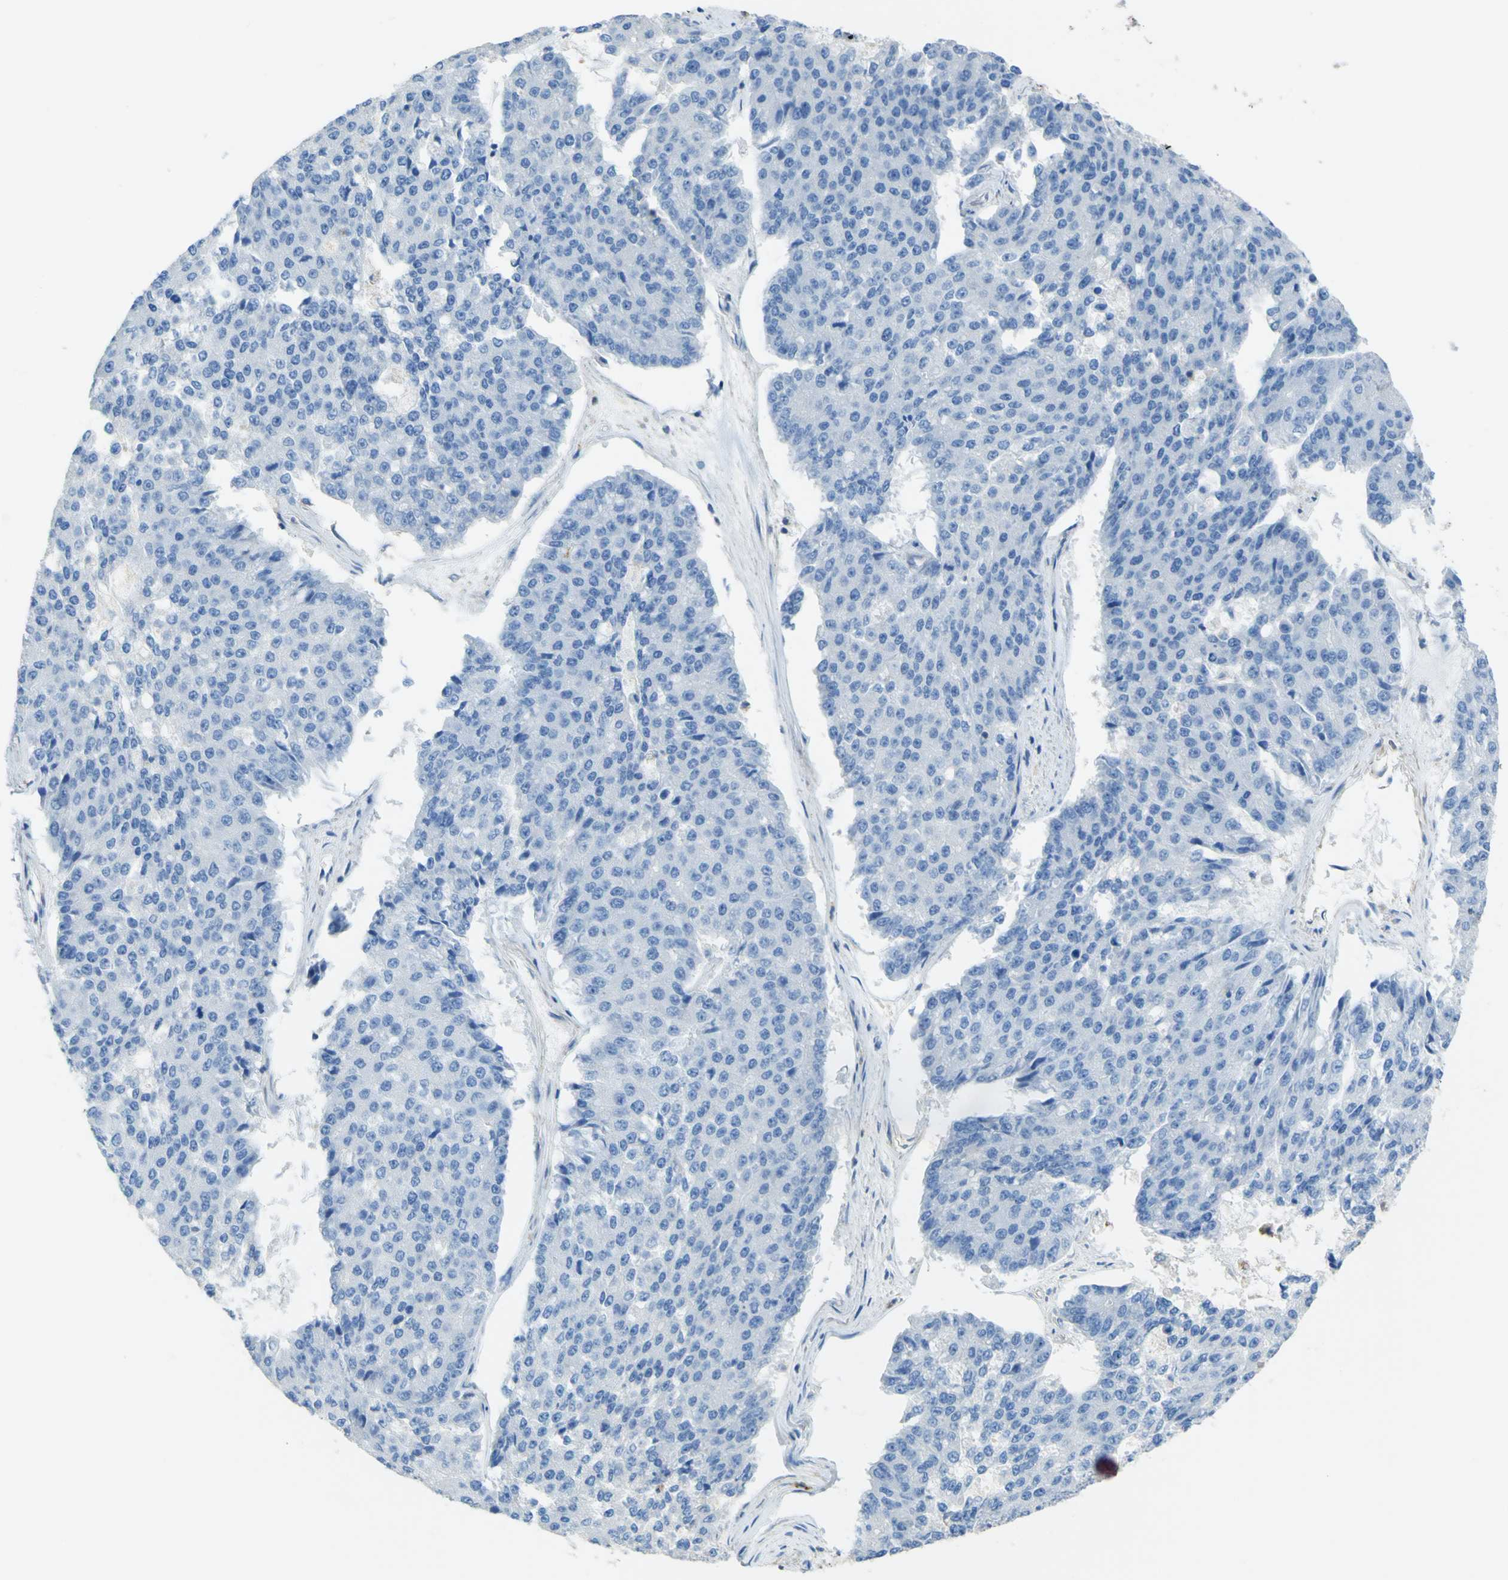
{"staining": {"intensity": "negative", "quantity": "none", "location": "none"}, "tissue": "pancreatic cancer", "cell_type": "Tumor cells", "image_type": "cancer", "snomed": [{"axis": "morphology", "description": "Adenocarcinoma, NOS"}, {"axis": "topography", "description": "Pancreas"}], "caption": "Protein analysis of pancreatic cancer (adenocarcinoma) exhibits no significant positivity in tumor cells.", "gene": "OGN", "patient": {"sex": "male", "age": 50}}